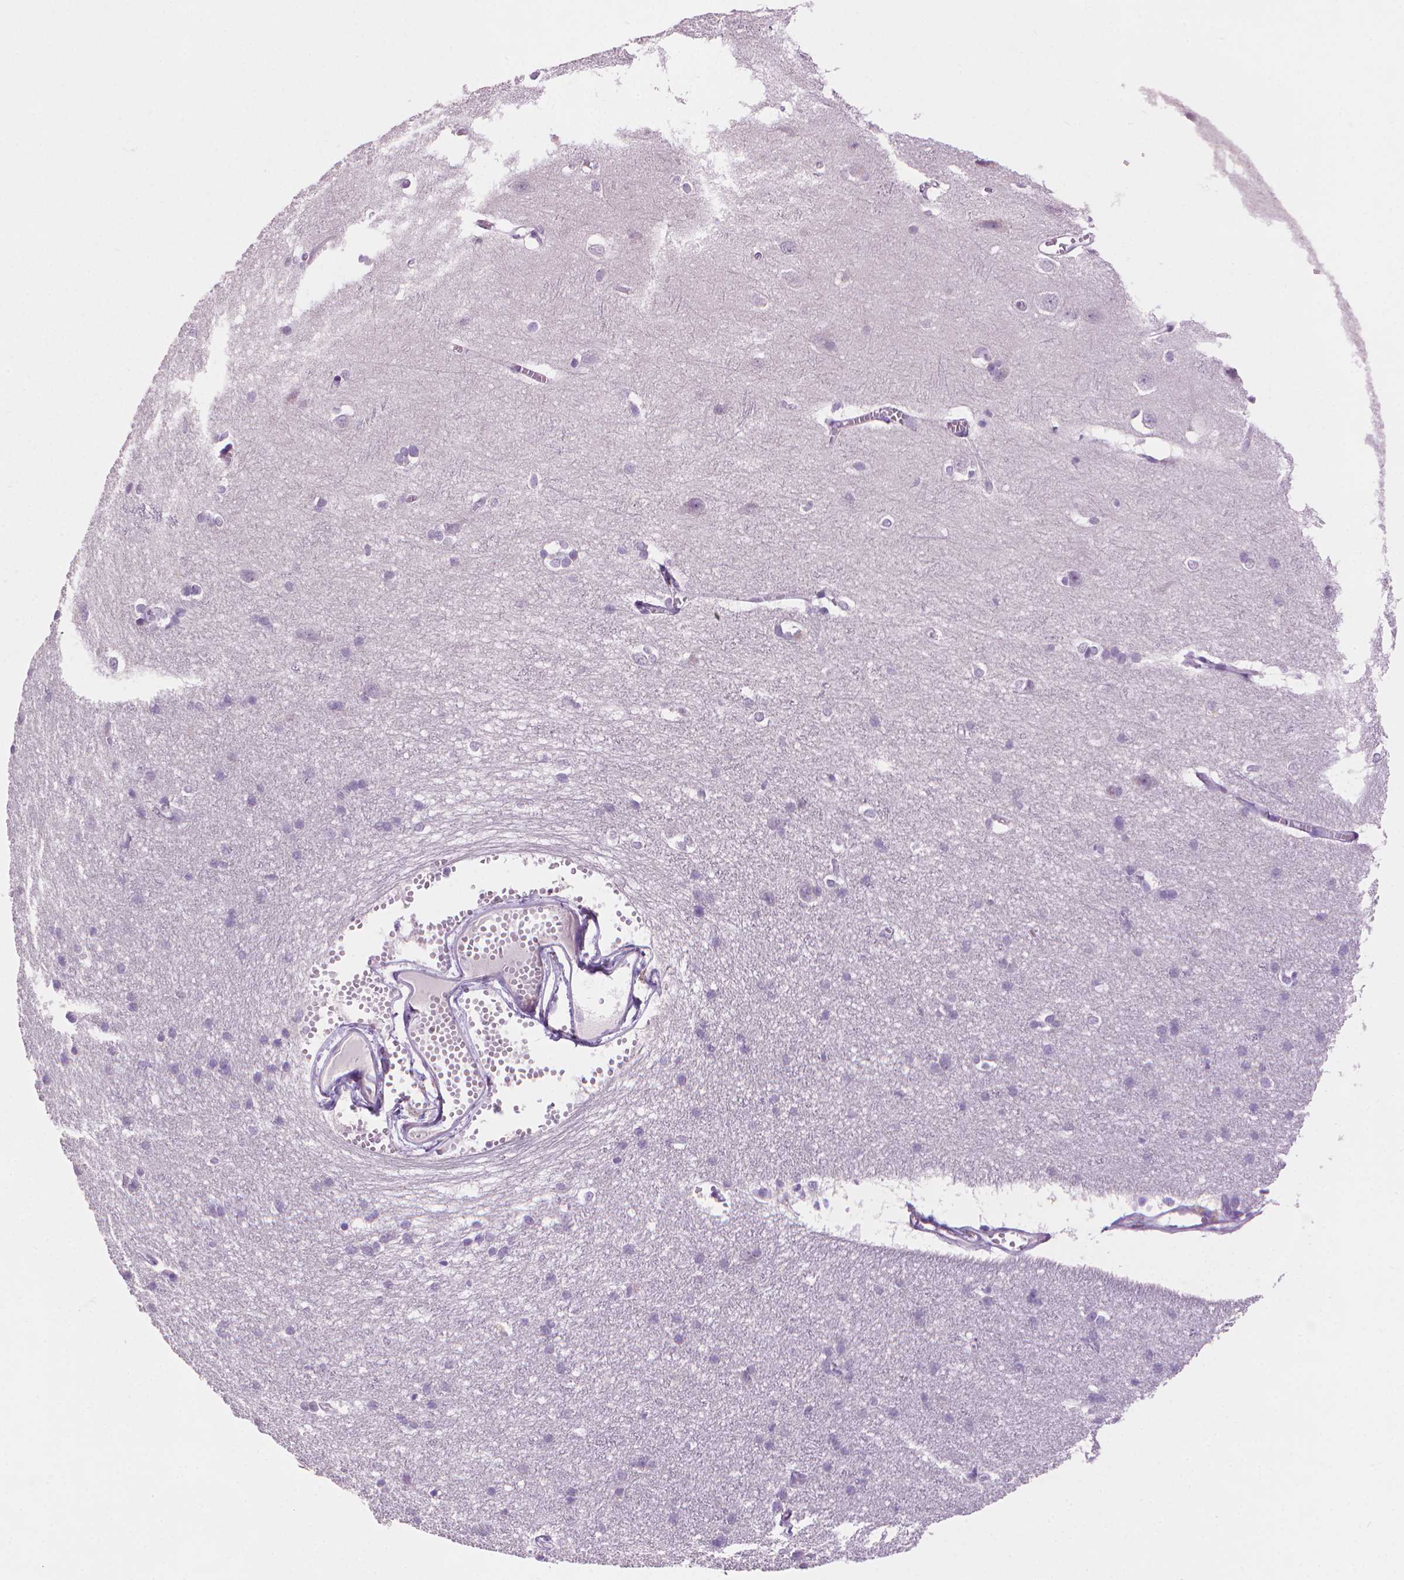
{"staining": {"intensity": "negative", "quantity": "none", "location": "none"}, "tissue": "cerebral cortex", "cell_type": "Endothelial cells", "image_type": "normal", "snomed": [{"axis": "morphology", "description": "Normal tissue, NOS"}, {"axis": "topography", "description": "Cerebral cortex"}], "caption": "IHC of normal cerebral cortex reveals no staining in endothelial cells.", "gene": "MLANA", "patient": {"sex": "male", "age": 37}}